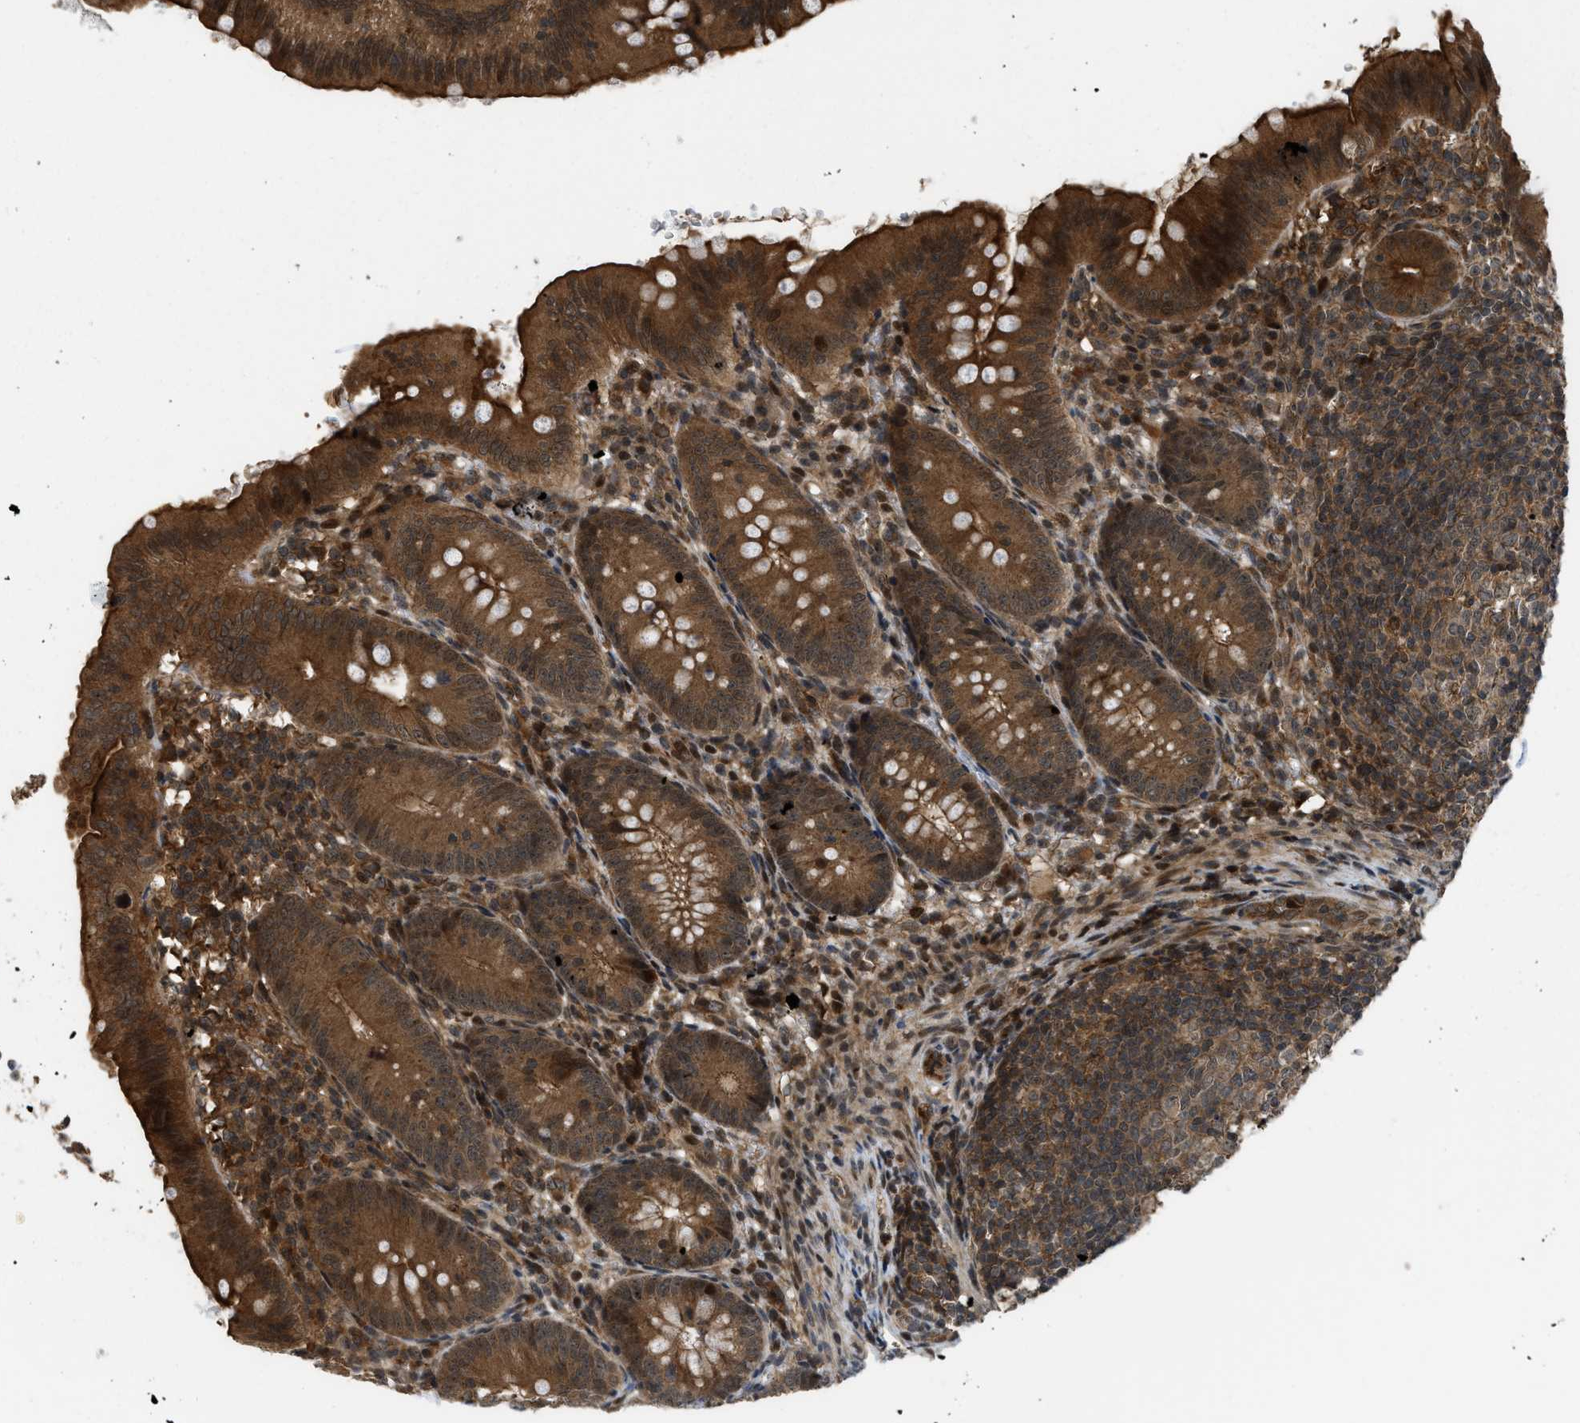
{"staining": {"intensity": "strong", "quantity": ">75%", "location": "cytoplasmic/membranous"}, "tissue": "appendix", "cell_type": "Glandular cells", "image_type": "normal", "snomed": [{"axis": "morphology", "description": "Normal tissue, NOS"}, {"axis": "topography", "description": "Appendix"}], "caption": "An image of human appendix stained for a protein shows strong cytoplasmic/membranous brown staining in glandular cells. Nuclei are stained in blue.", "gene": "DNAJC28", "patient": {"sex": "male", "age": 1}}